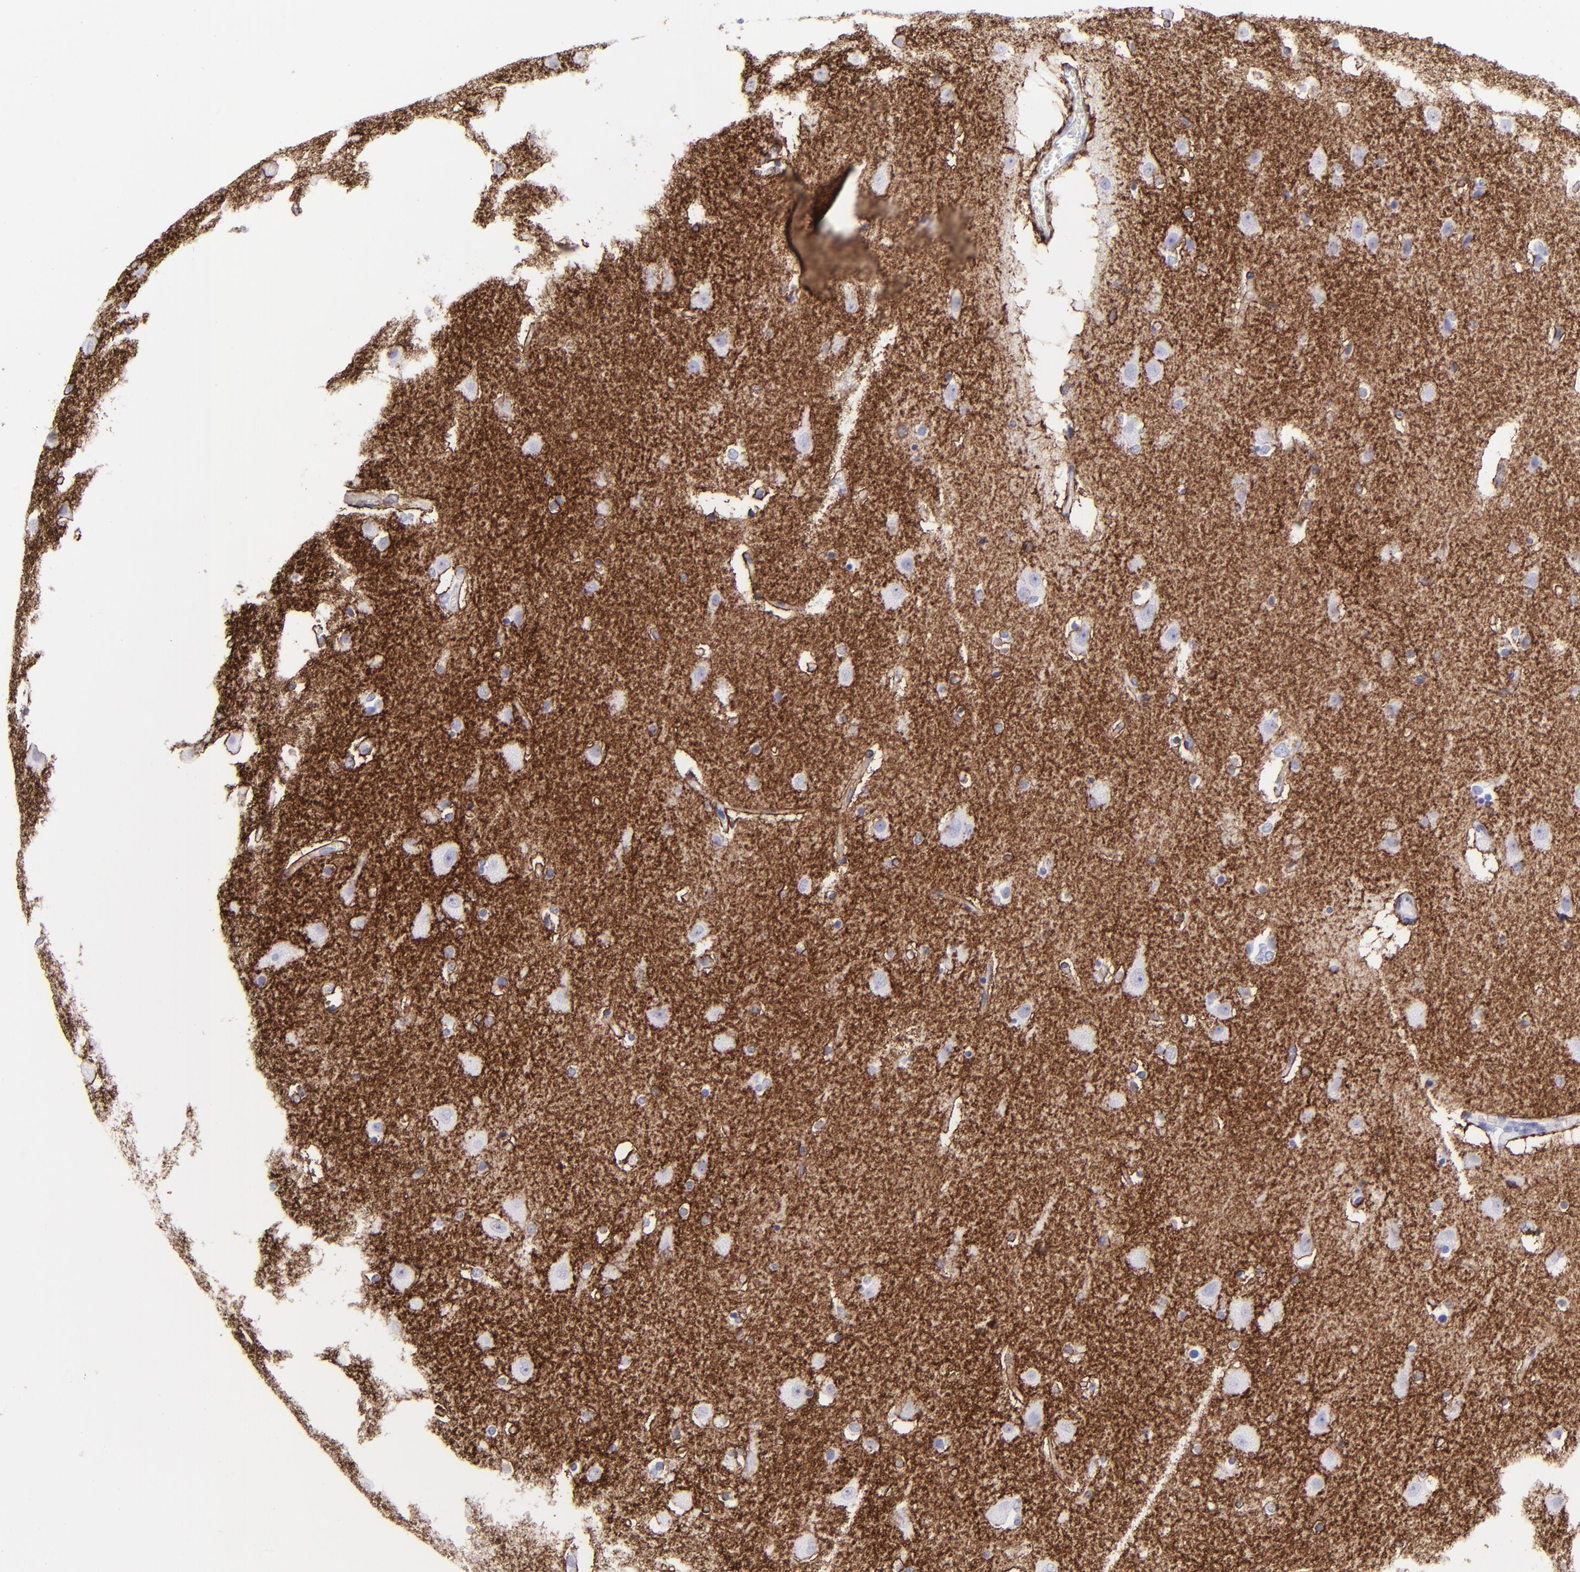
{"staining": {"intensity": "strong", "quantity": "<25%", "location": "cytoplasmic/membranous"}, "tissue": "caudate", "cell_type": "Glial cells", "image_type": "normal", "snomed": [{"axis": "morphology", "description": "Normal tissue, NOS"}, {"axis": "topography", "description": "Lateral ventricle wall"}], "caption": "Immunohistochemistry of normal human caudate shows medium levels of strong cytoplasmic/membranous expression in about <25% of glial cells. Using DAB (brown) and hematoxylin (blue) stains, captured at high magnification using brightfield microscopy.", "gene": "SLC1A3", "patient": {"sex": "female", "age": 54}}